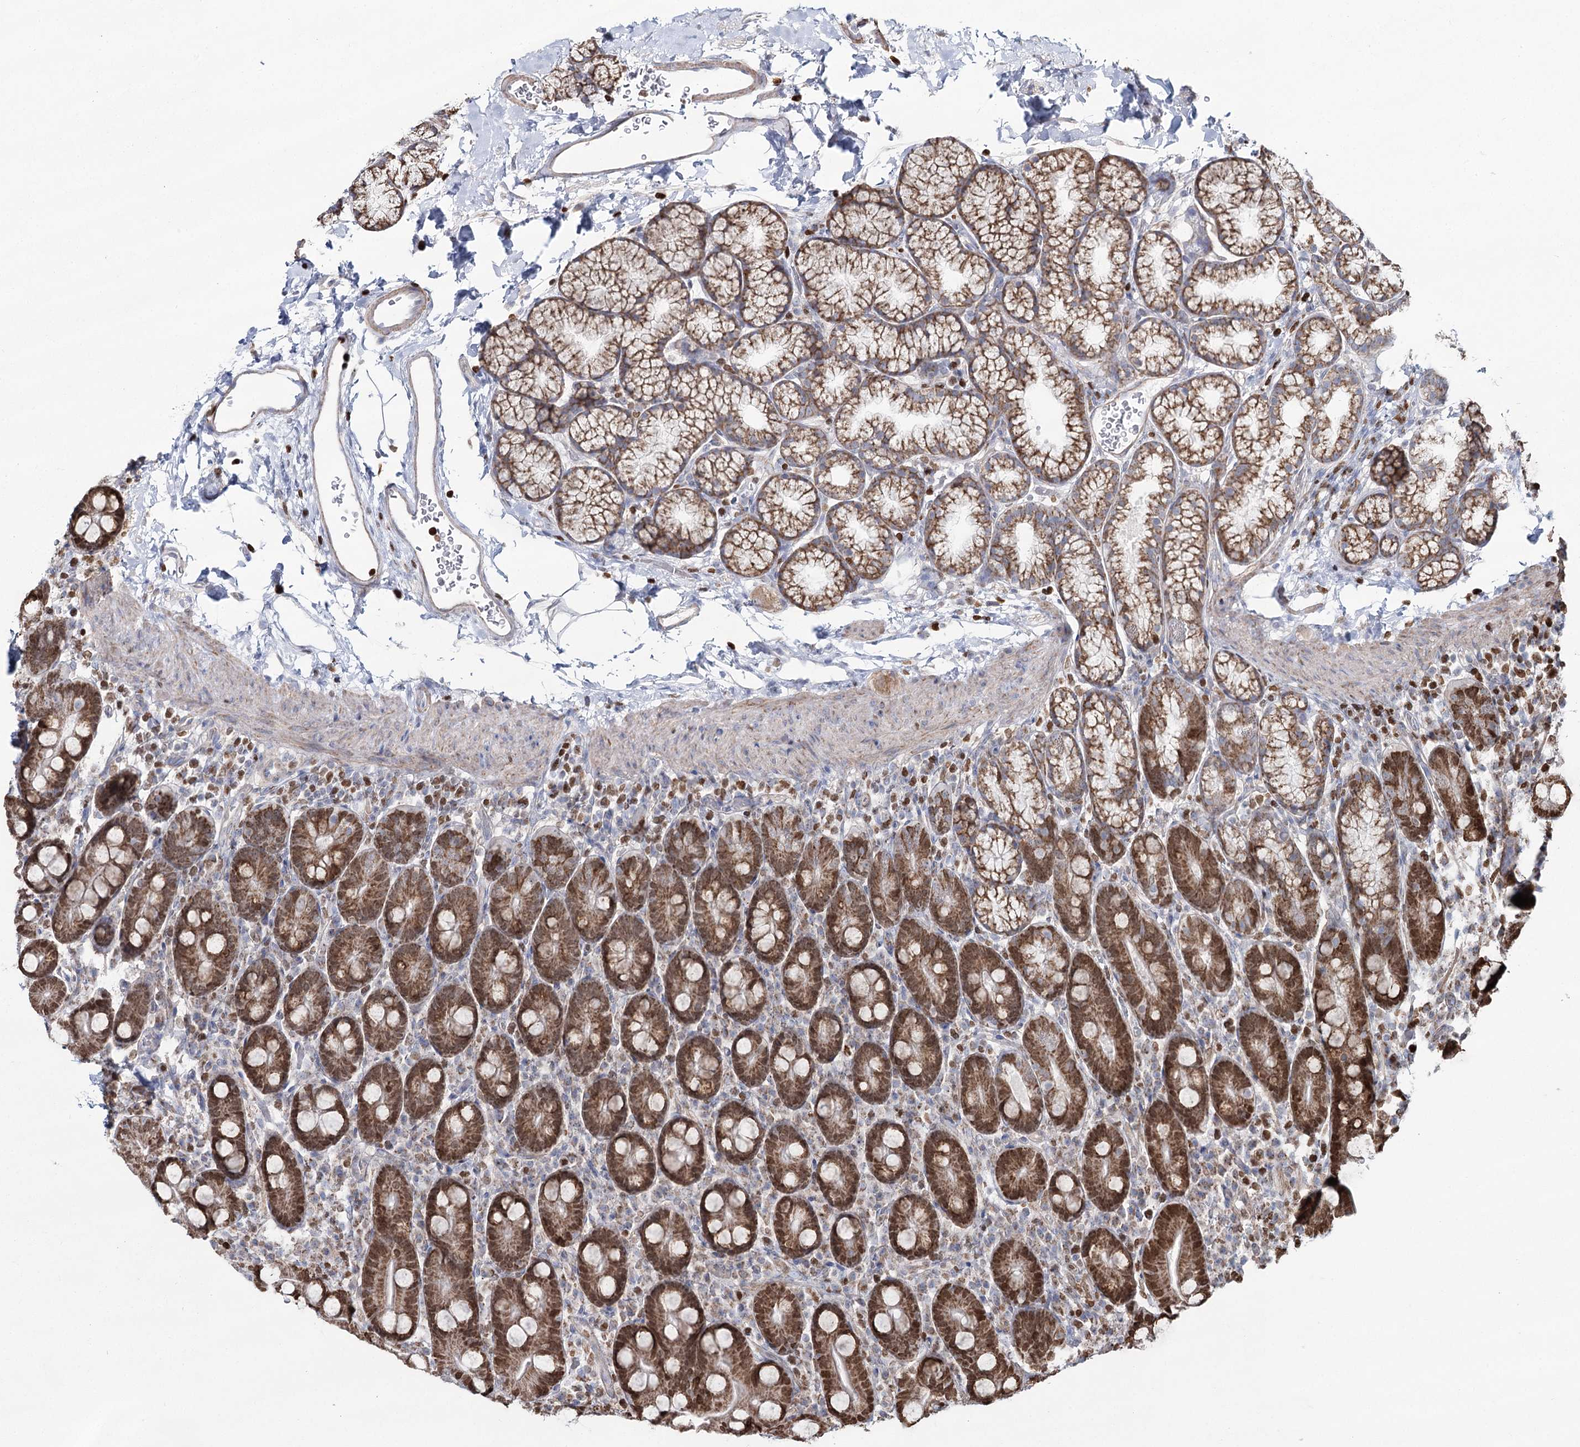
{"staining": {"intensity": "strong", "quantity": ">75%", "location": "cytoplasmic/membranous,nuclear"}, "tissue": "duodenum", "cell_type": "Glandular cells", "image_type": "normal", "snomed": [{"axis": "morphology", "description": "Normal tissue, NOS"}, {"axis": "topography", "description": "Duodenum"}], "caption": "Human duodenum stained for a protein (brown) displays strong cytoplasmic/membranous,nuclear positive staining in about >75% of glandular cells.", "gene": "PDHX", "patient": {"sex": "male", "age": 35}}